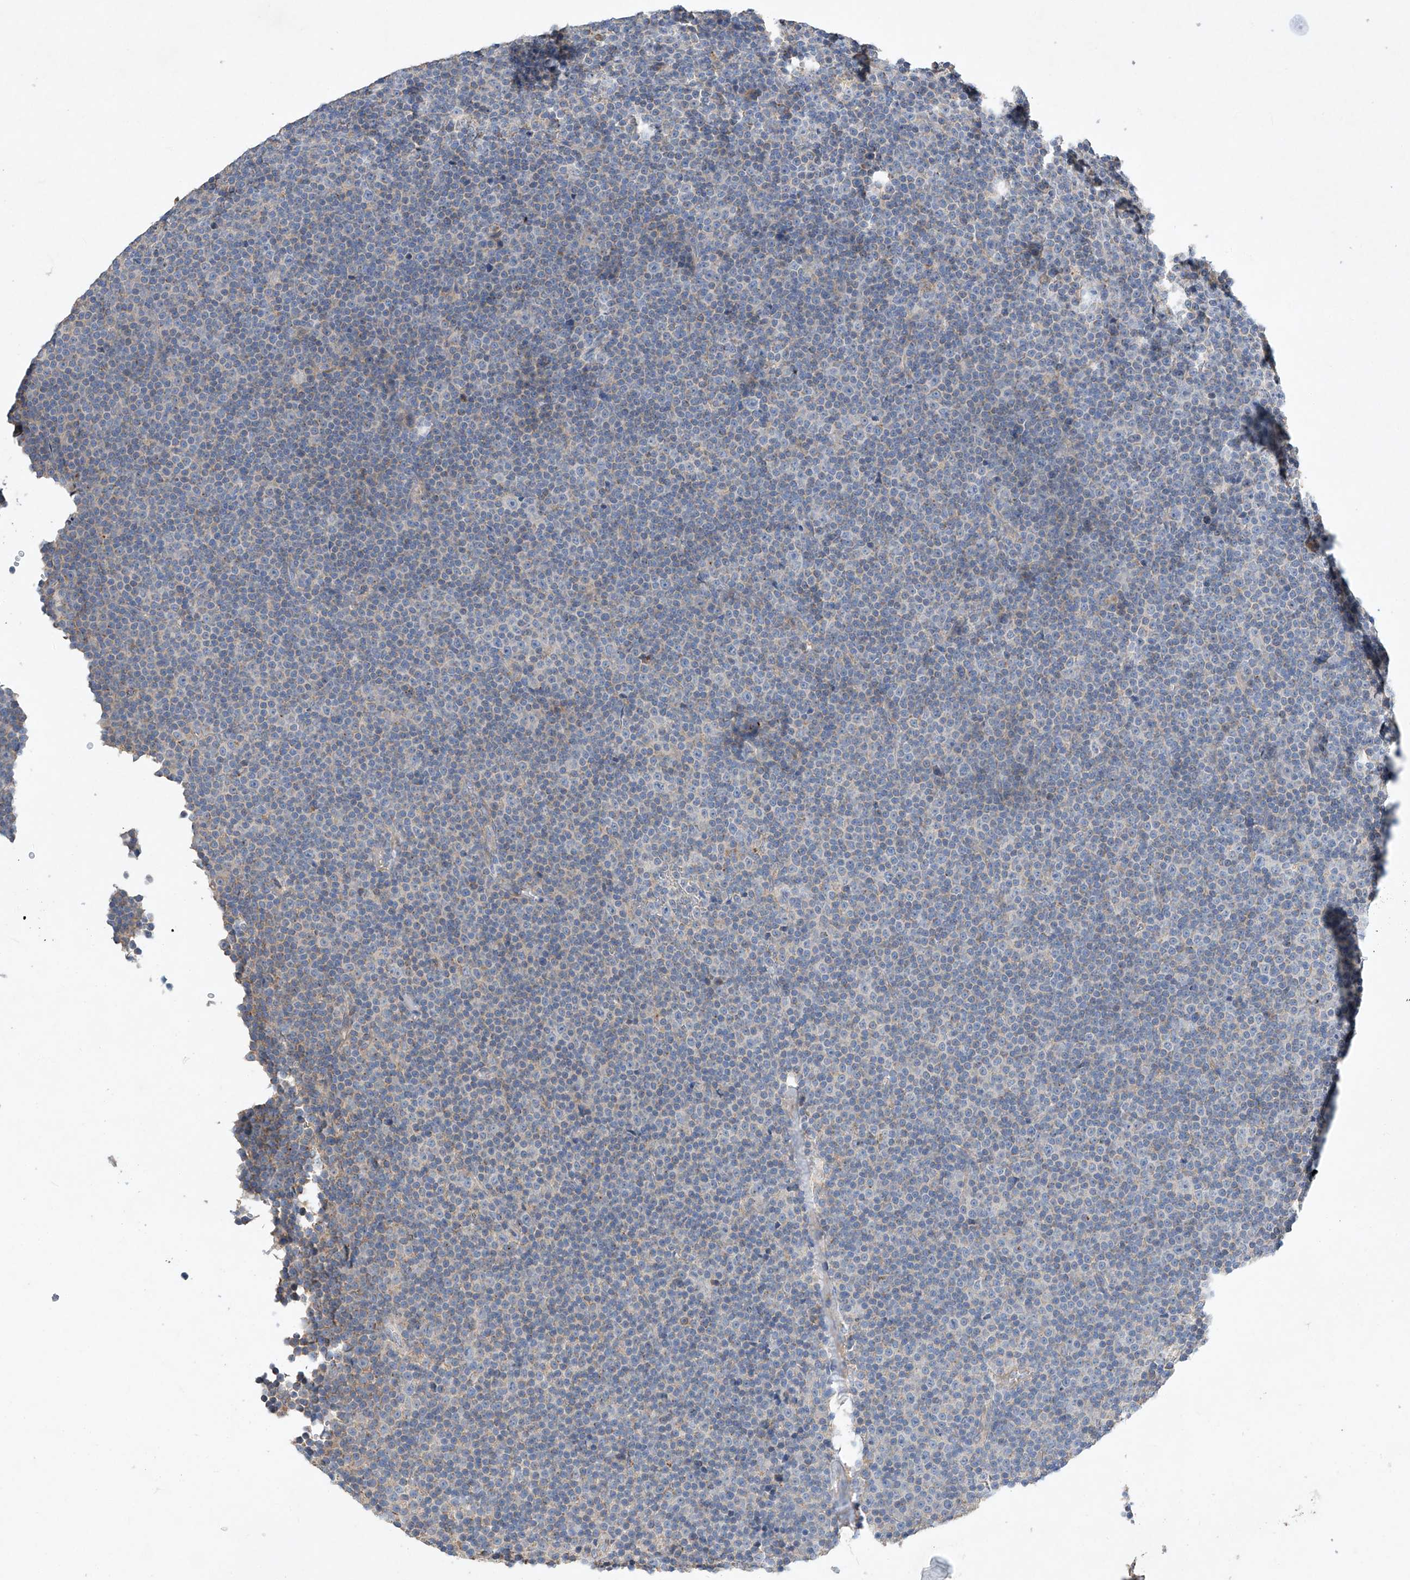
{"staining": {"intensity": "negative", "quantity": "none", "location": "none"}, "tissue": "lymphoma", "cell_type": "Tumor cells", "image_type": "cancer", "snomed": [{"axis": "morphology", "description": "Malignant lymphoma, non-Hodgkin's type, Low grade"}, {"axis": "topography", "description": "Lymph node"}], "caption": "Protein analysis of malignant lymphoma, non-Hodgkin's type (low-grade) displays no significant expression in tumor cells. (Immunohistochemistry (ihc), brightfield microscopy, high magnification).", "gene": "AMD1", "patient": {"sex": "female", "age": 67}}